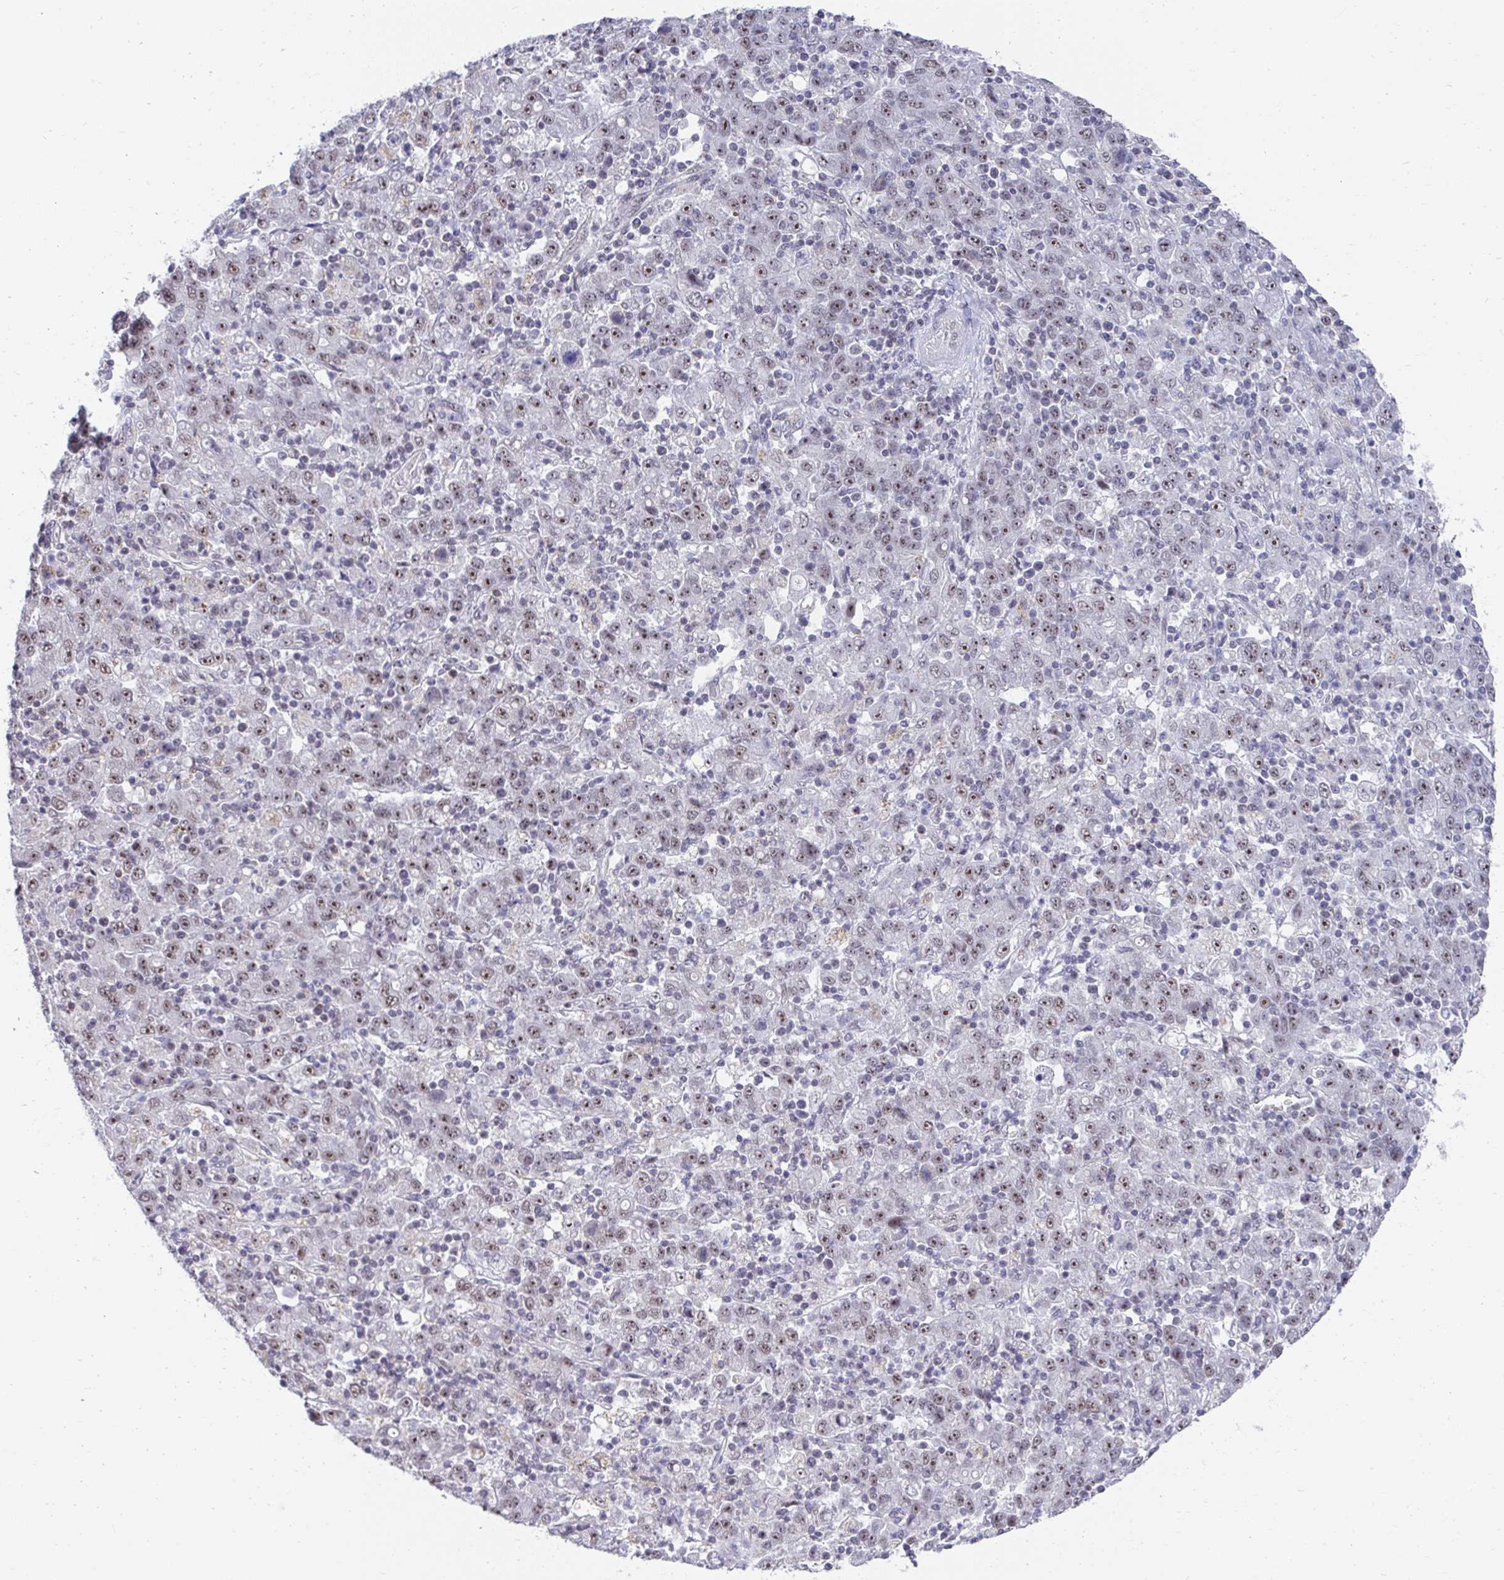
{"staining": {"intensity": "moderate", "quantity": "25%-75%", "location": "nuclear"}, "tissue": "stomach cancer", "cell_type": "Tumor cells", "image_type": "cancer", "snomed": [{"axis": "morphology", "description": "Adenocarcinoma, NOS"}, {"axis": "topography", "description": "Stomach, upper"}], "caption": "An image of stomach adenocarcinoma stained for a protein demonstrates moderate nuclear brown staining in tumor cells.", "gene": "HIRA", "patient": {"sex": "male", "age": 69}}